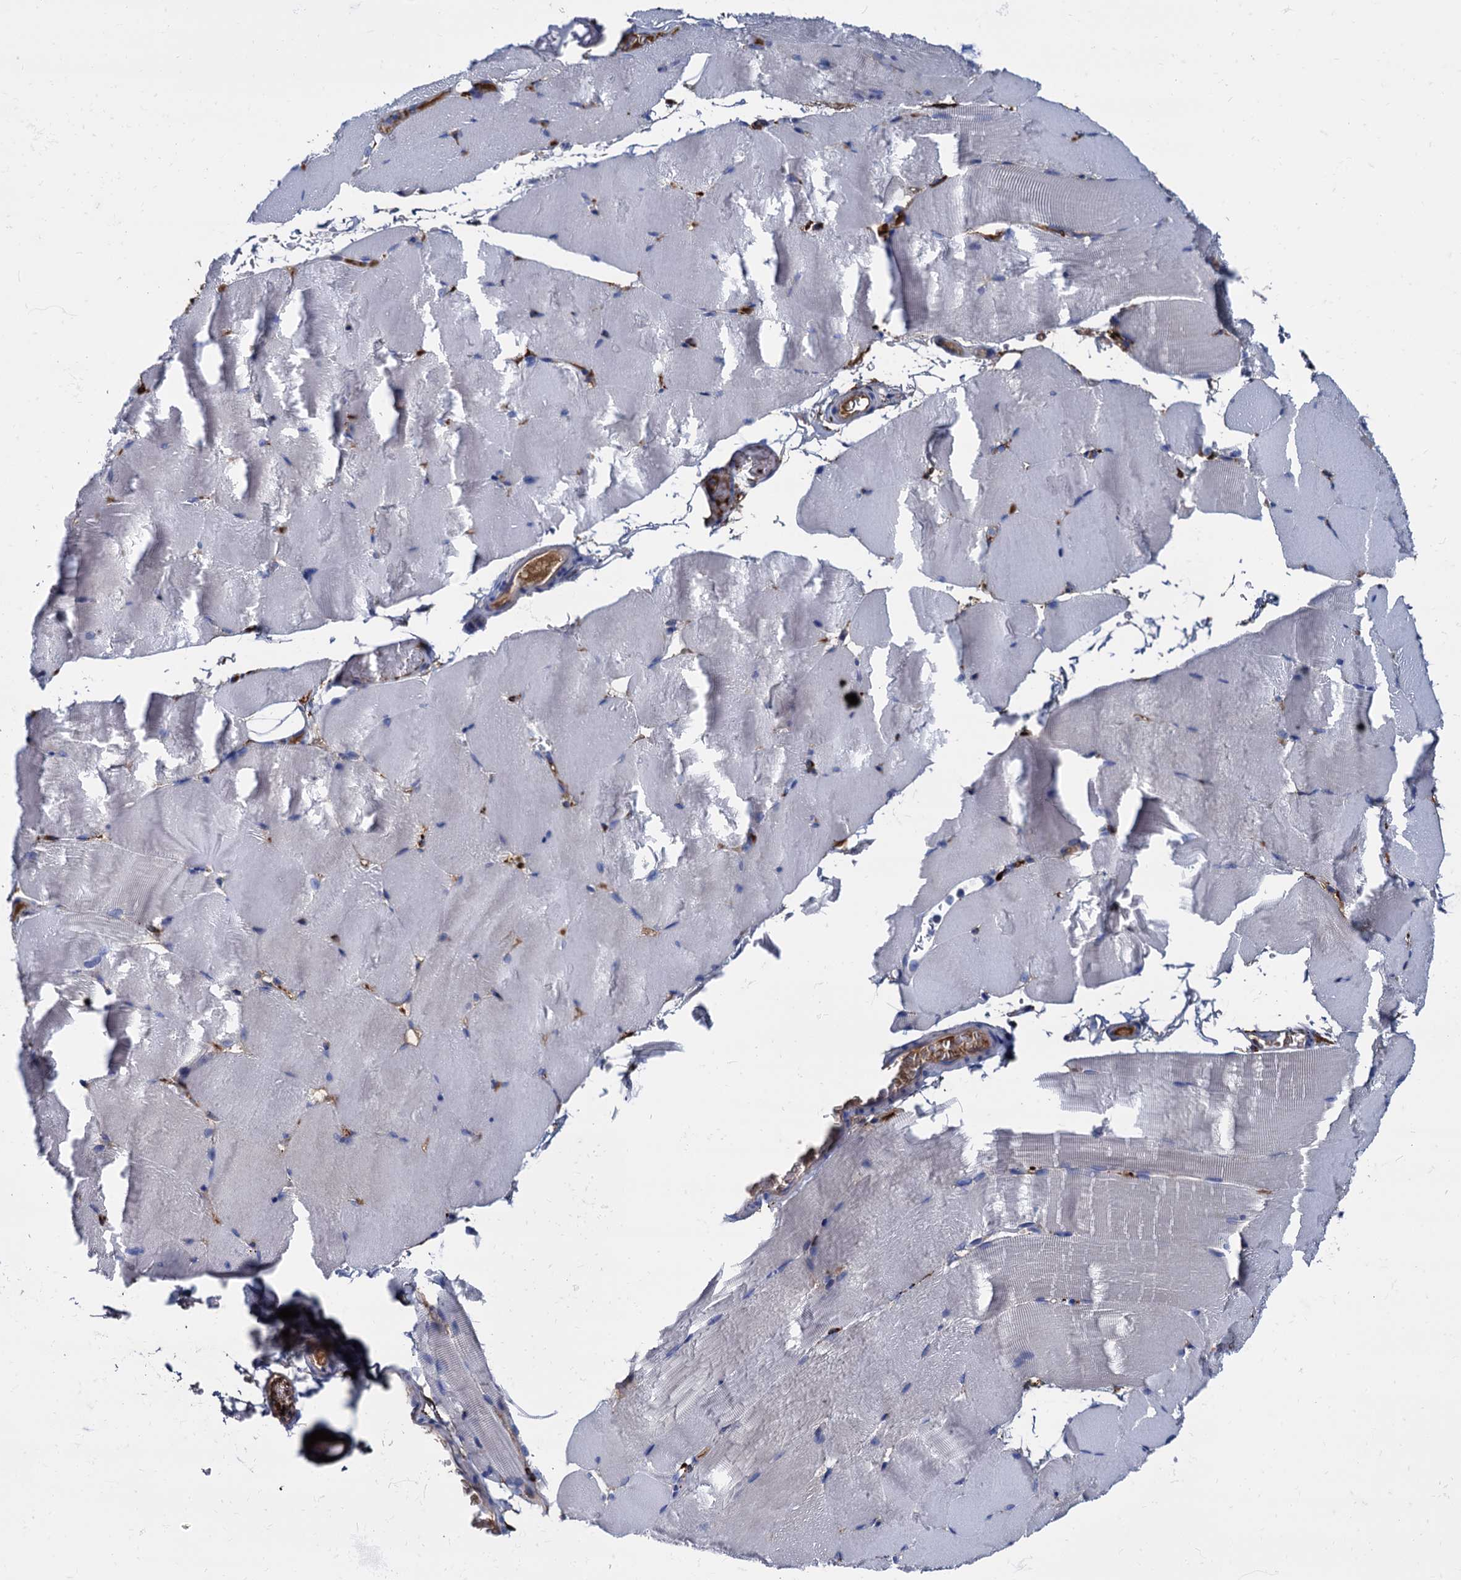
{"staining": {"intensity": "negative", "quantity": "none", "location": "none"}, "tissue": "skeletal muscle", "cell_type": "Myocytes", "image_type": "normal", "snomed": [{"axis": "morphology", "description": "Normal tissue, NOS"}, {"axis": "topography", "description": "Skeletal muscle"}, {"axis": "topography", "description": "Parathyroid gland"}], "caption": "High power microscopy photomicrograph of an IHC micrograph of unremarkable skeletal muscle, revealing no significant expression in myocytes.", "gene": "APOD", "patient": {"sex": "female", "age": 37}}